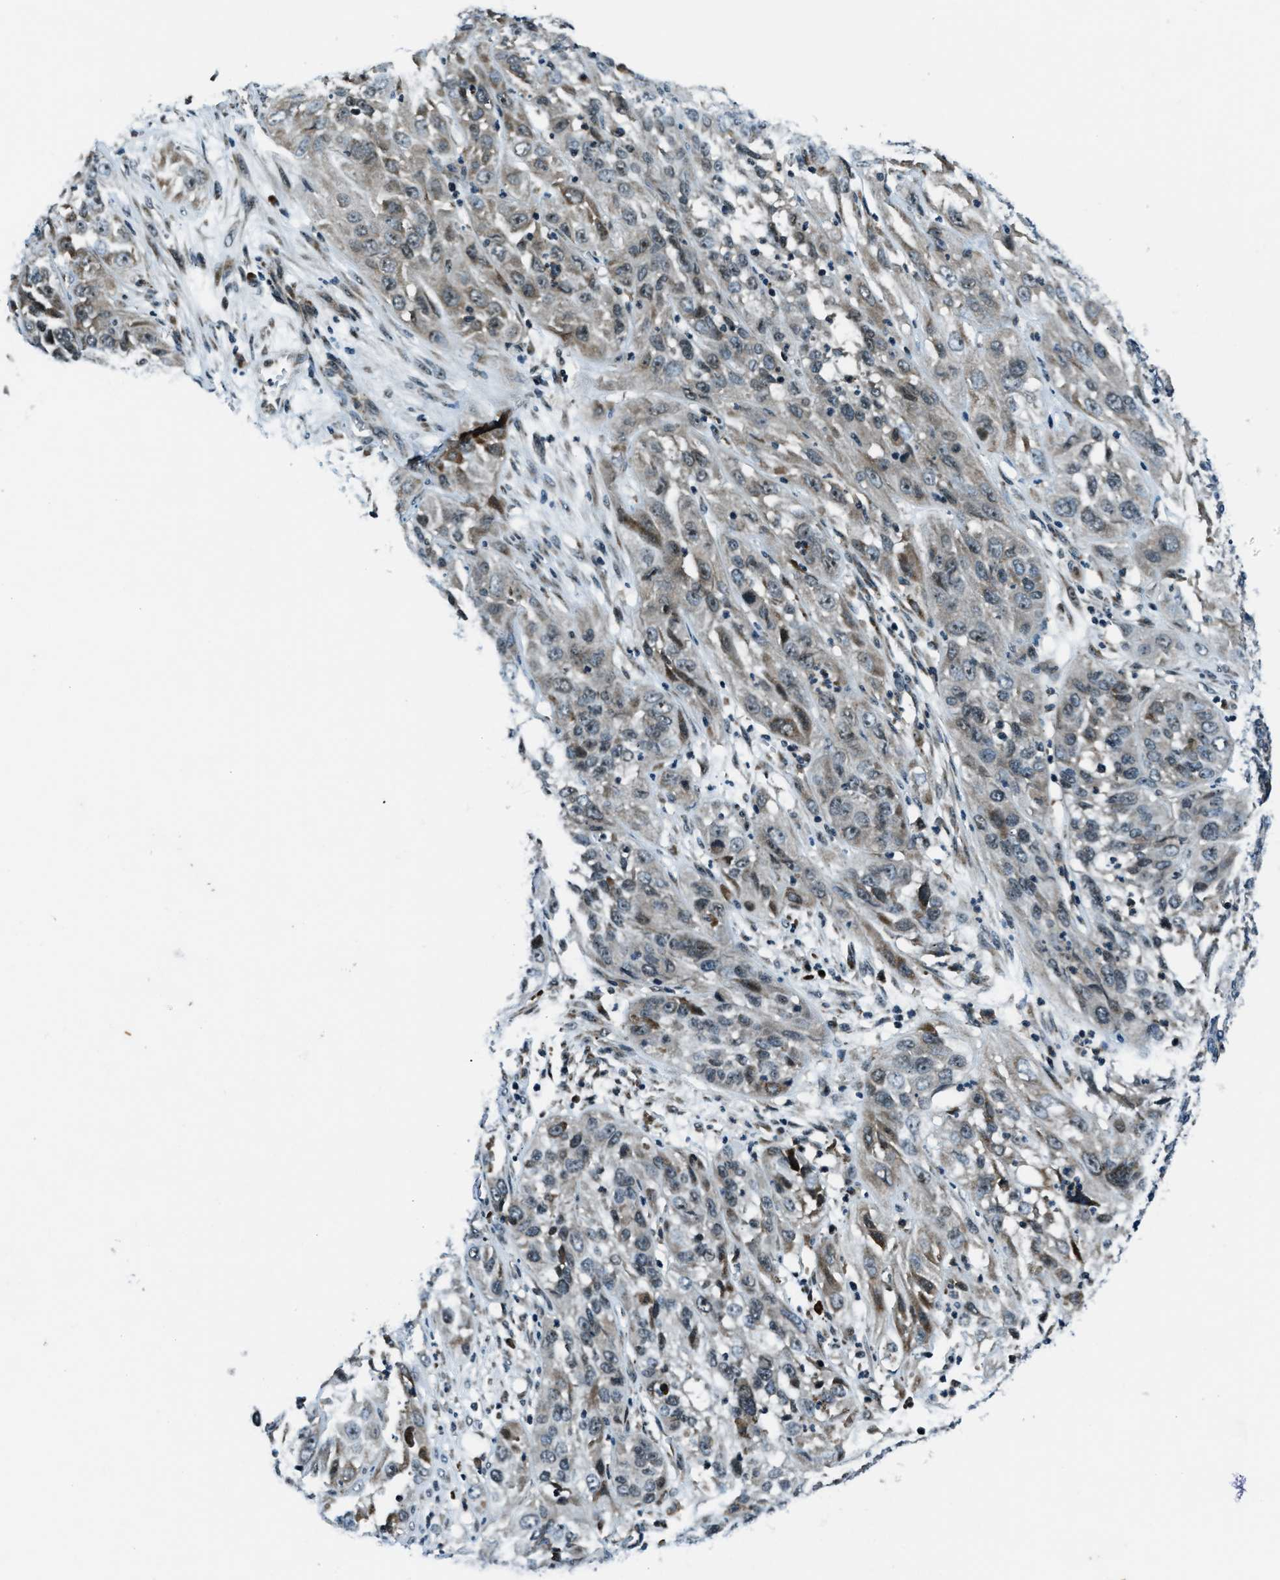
{"staining": {"intensity": "moderate", "quantity": "25%-75%", "location": "cytoplasmic/membranous"}, "tissue": "cervical cancer", "cell_type": "Tumor cells", "image_type": "cancer", "snomed": [{"axis": "morphology", "description": "Squamous cell carcinoma, NOS"}, {"axis": "topography", "description": "Cervix"}], "caption": "The histopathology image displays staining of cervical squamous cell carcinoma, revealing moderate cytoplasmic/membranous protein expression (brown color) within tumor cells.", "gene": "ACTL9", "patient": {"sex": "female", "age": 32}}